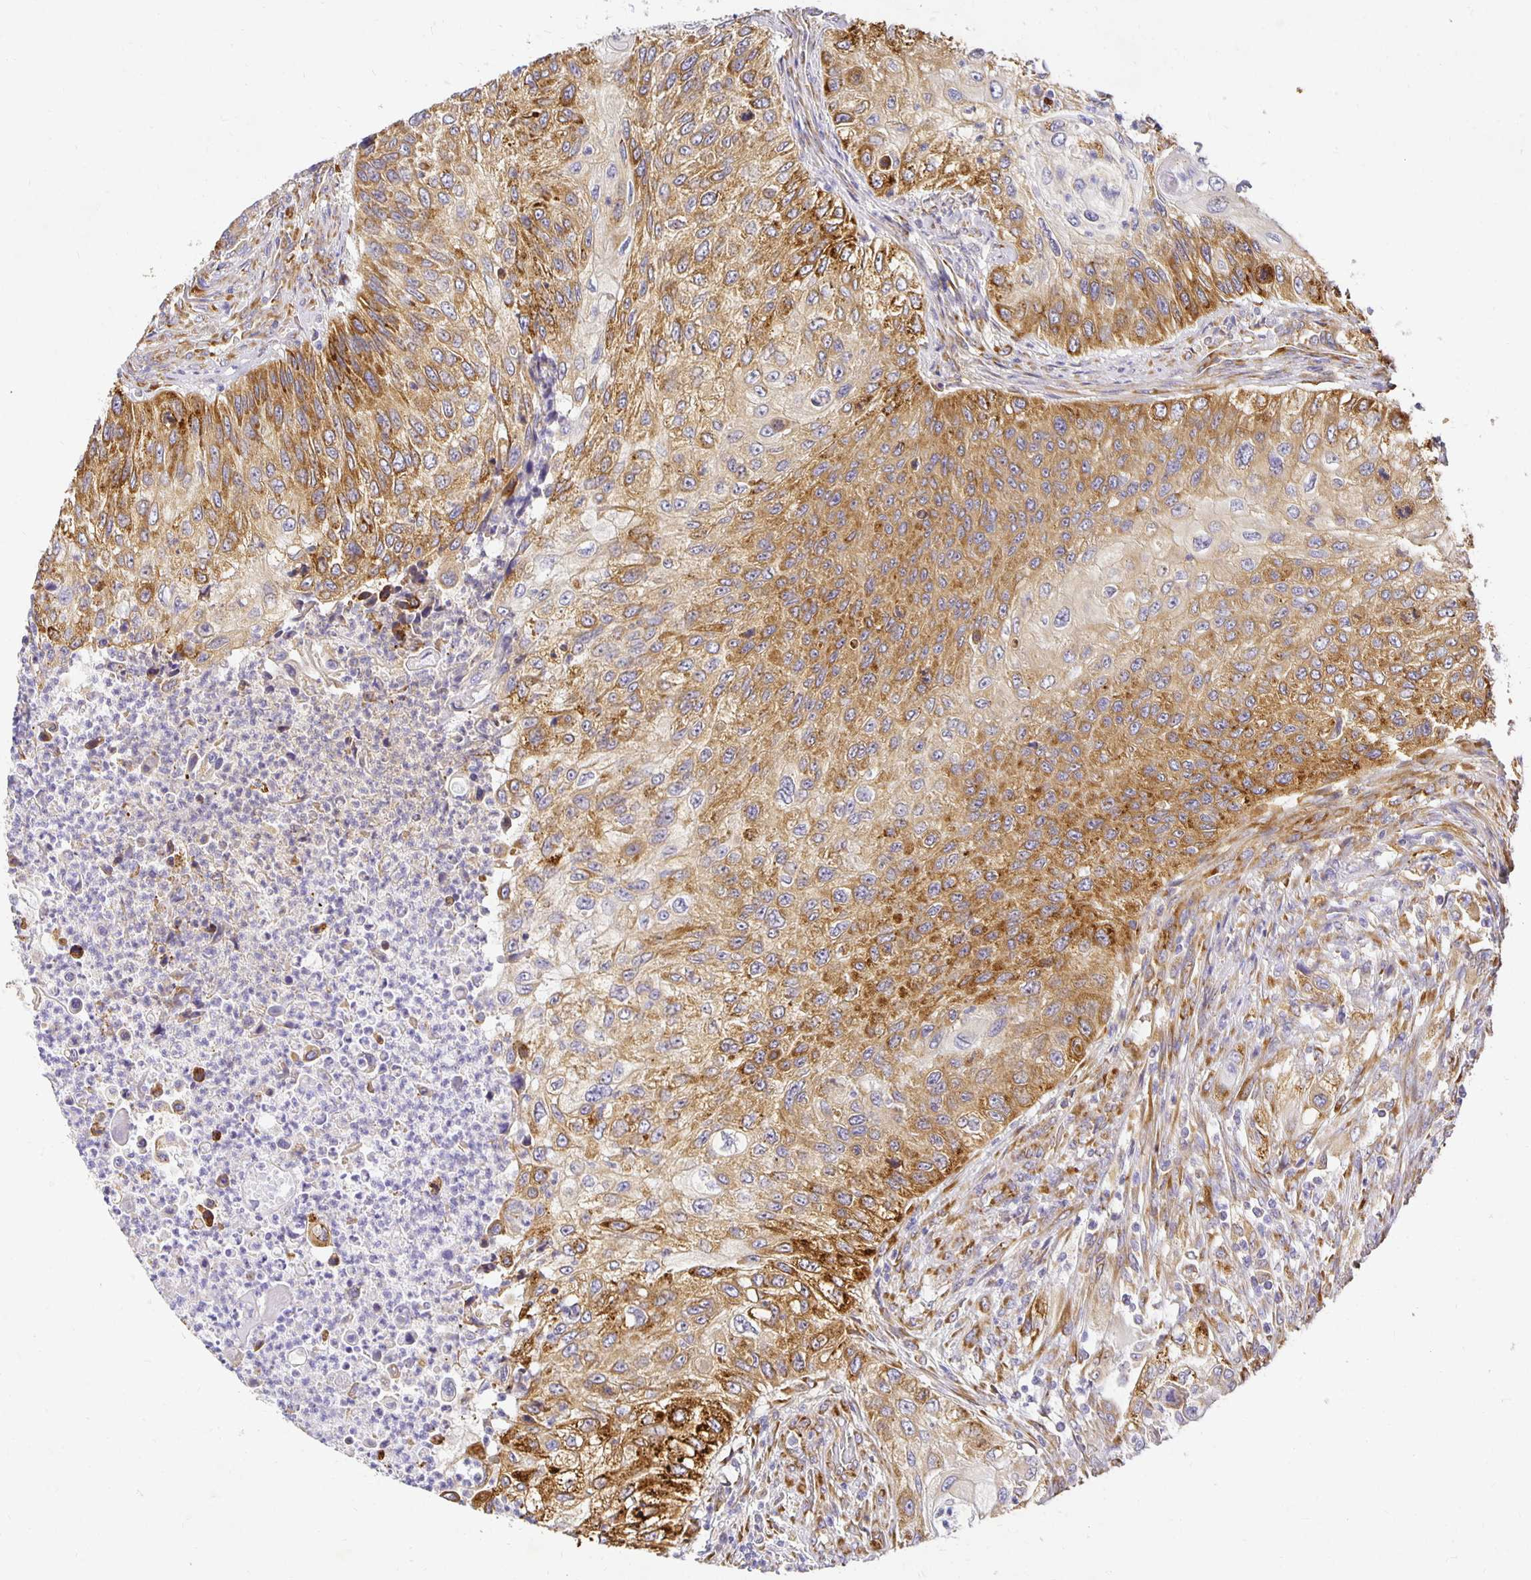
{"staining": {"intensity": "strong", "quantity": "25%-75%", "location": "cytoplasmic/membranous"}, "tissue": "urothelial cancer", "cell_type": "Tumor cells", "image_type": "cancer", "snomed": [{"axis": "morphology", "description": "Urothelial carcinoma, High grade"}, {"axis": "topography", "description": "Urinary bladder"}], "caption": "High-magnification brightfield microscopy of urothelial cancer stained with DAB (3,3'-diaminobenzidine) (brown) and counterstained with hematoxylin (blue). tumor cells exhibit strong cytoplasmic/membranous staining is identified in approximately25%-75% of cells.", "gene": "PLOD1", "patient": {"sex": "female", "age": 60}}